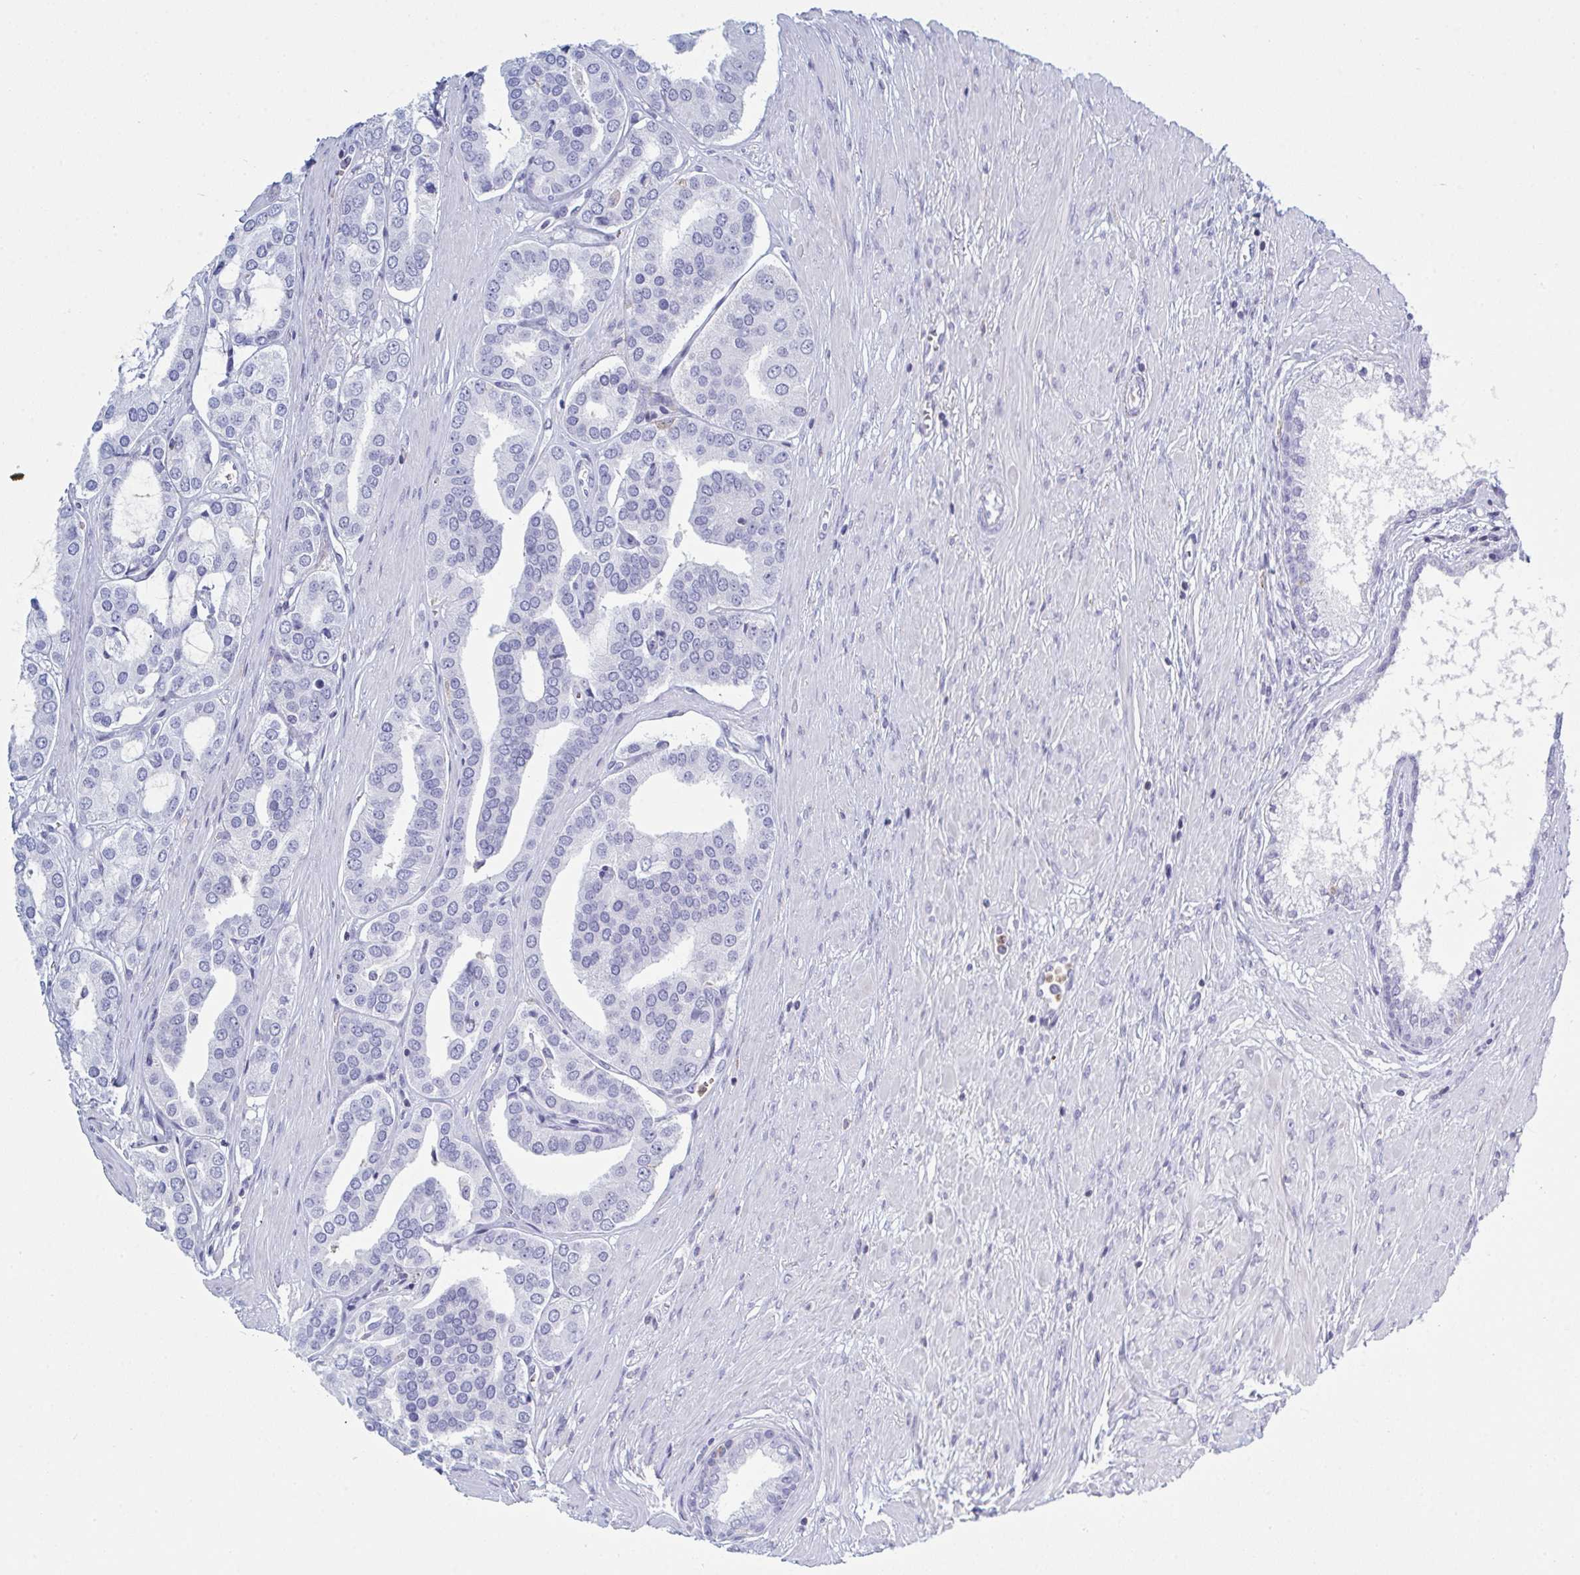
{"staining": {"intensity": "negative", "quantity": "none", "location": "none"}, "tissue": "prostate cancer", "cell_type": "Tumor cells", "image_type": "cancer", "snomed": [{"axis": "morphology", "description": "Adenocarcinoma, High grade"}, {"axis": "topography", "description": "Prostate"}], "caption": "Micrograph shows no protein staining in tumor cells of prostate cancer (high-grade adenocarcinoma) tissue.", "gene": "MYO1F", "patient": {"sex": "male", "age": 58}}